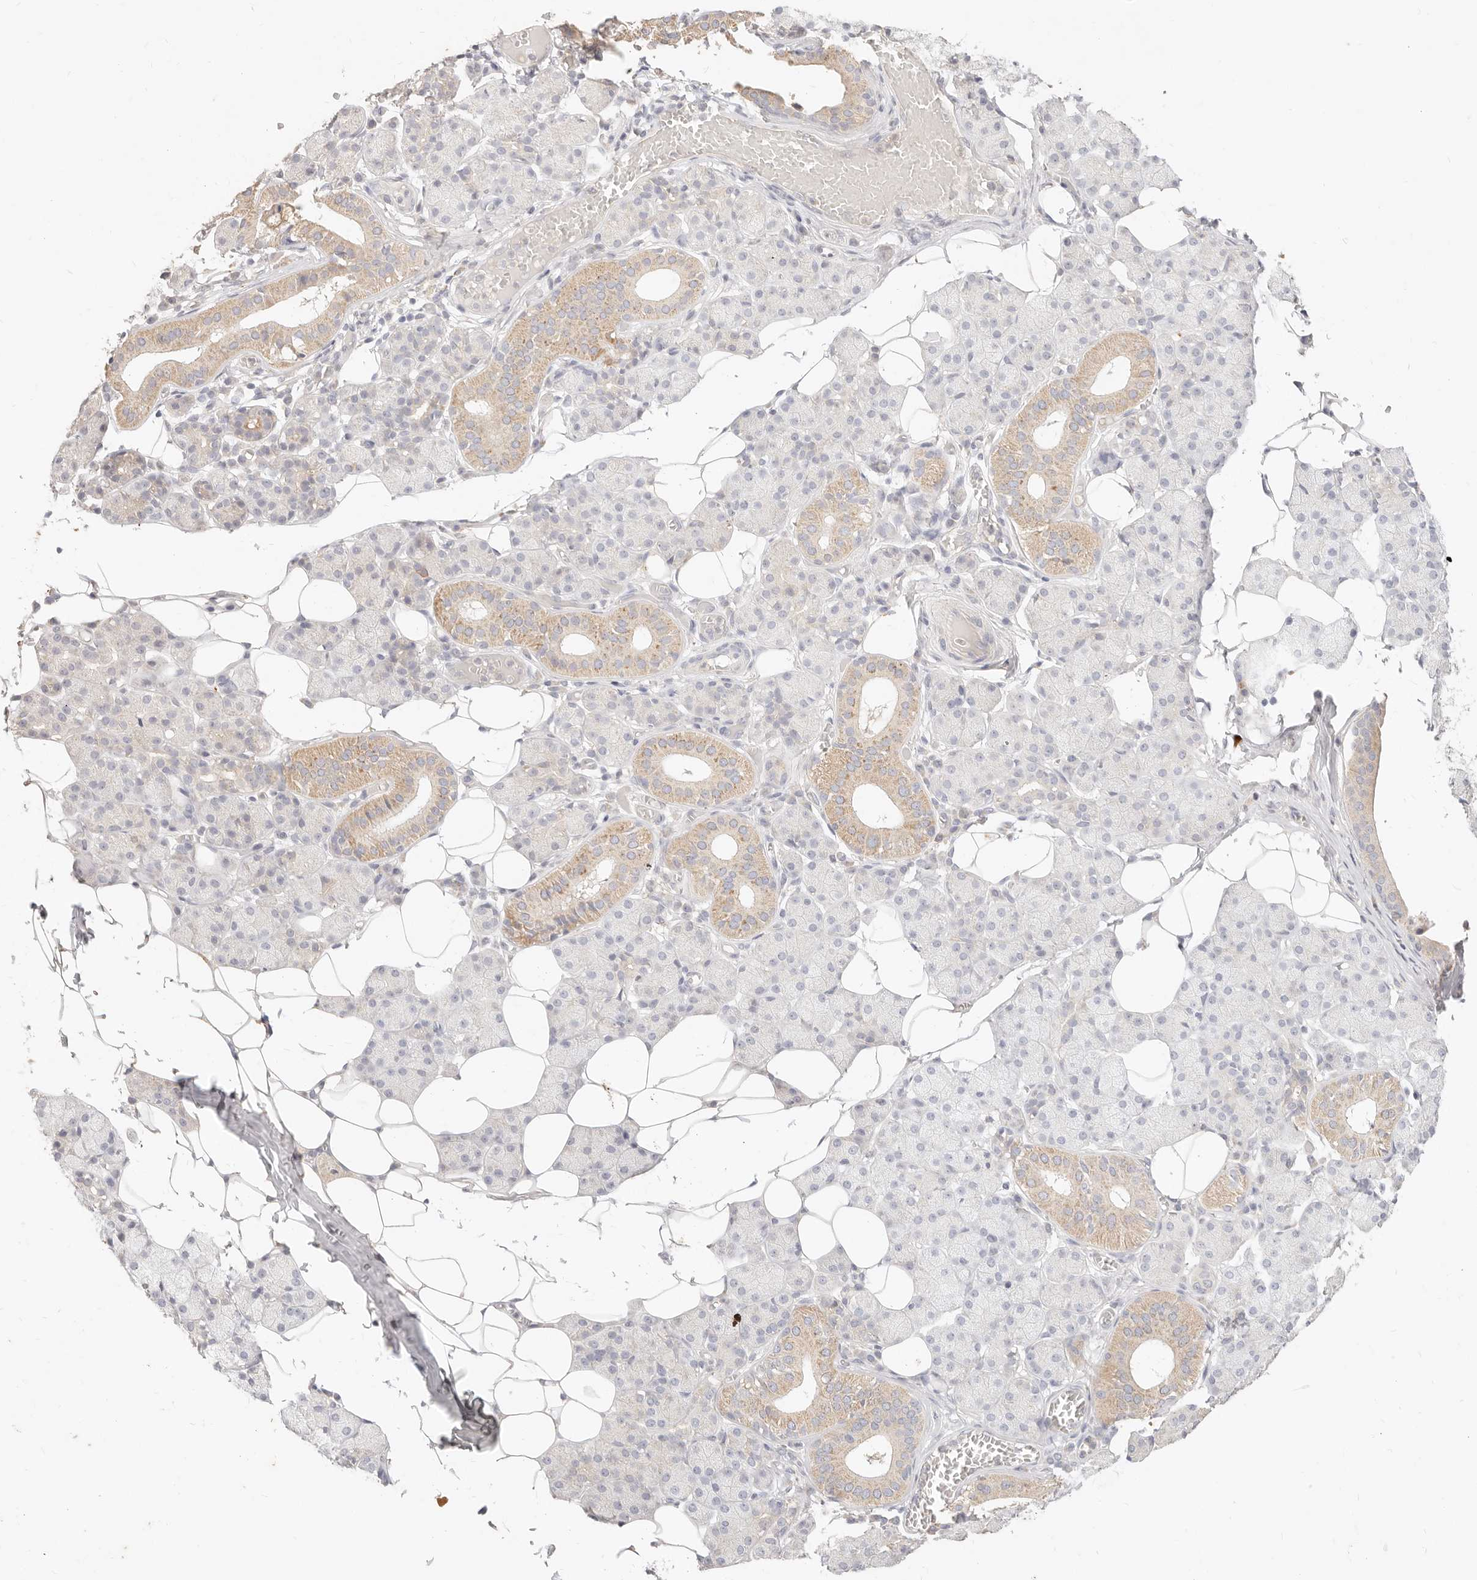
{"staining": {"intensity": "moderate", "quantity": "<25%", "location": "cytoplasmic/membranous"}, "tissue": "salivary gland", "cell_type": "Glandular cells", "image_type": "normal", "snomed": [{"axis": "morphology", "description": "Normal tissue, NOS"}, {"axis": "topography", "description": "Salivary gland"}], "caption": "A brown stain highlights moderate cytoplasmic/membranous positivity of a protein in glandular cells of unremarkable human salivary gland.", "gene": "ACOX1", "patient": {"sex": "female", "age": 33}}